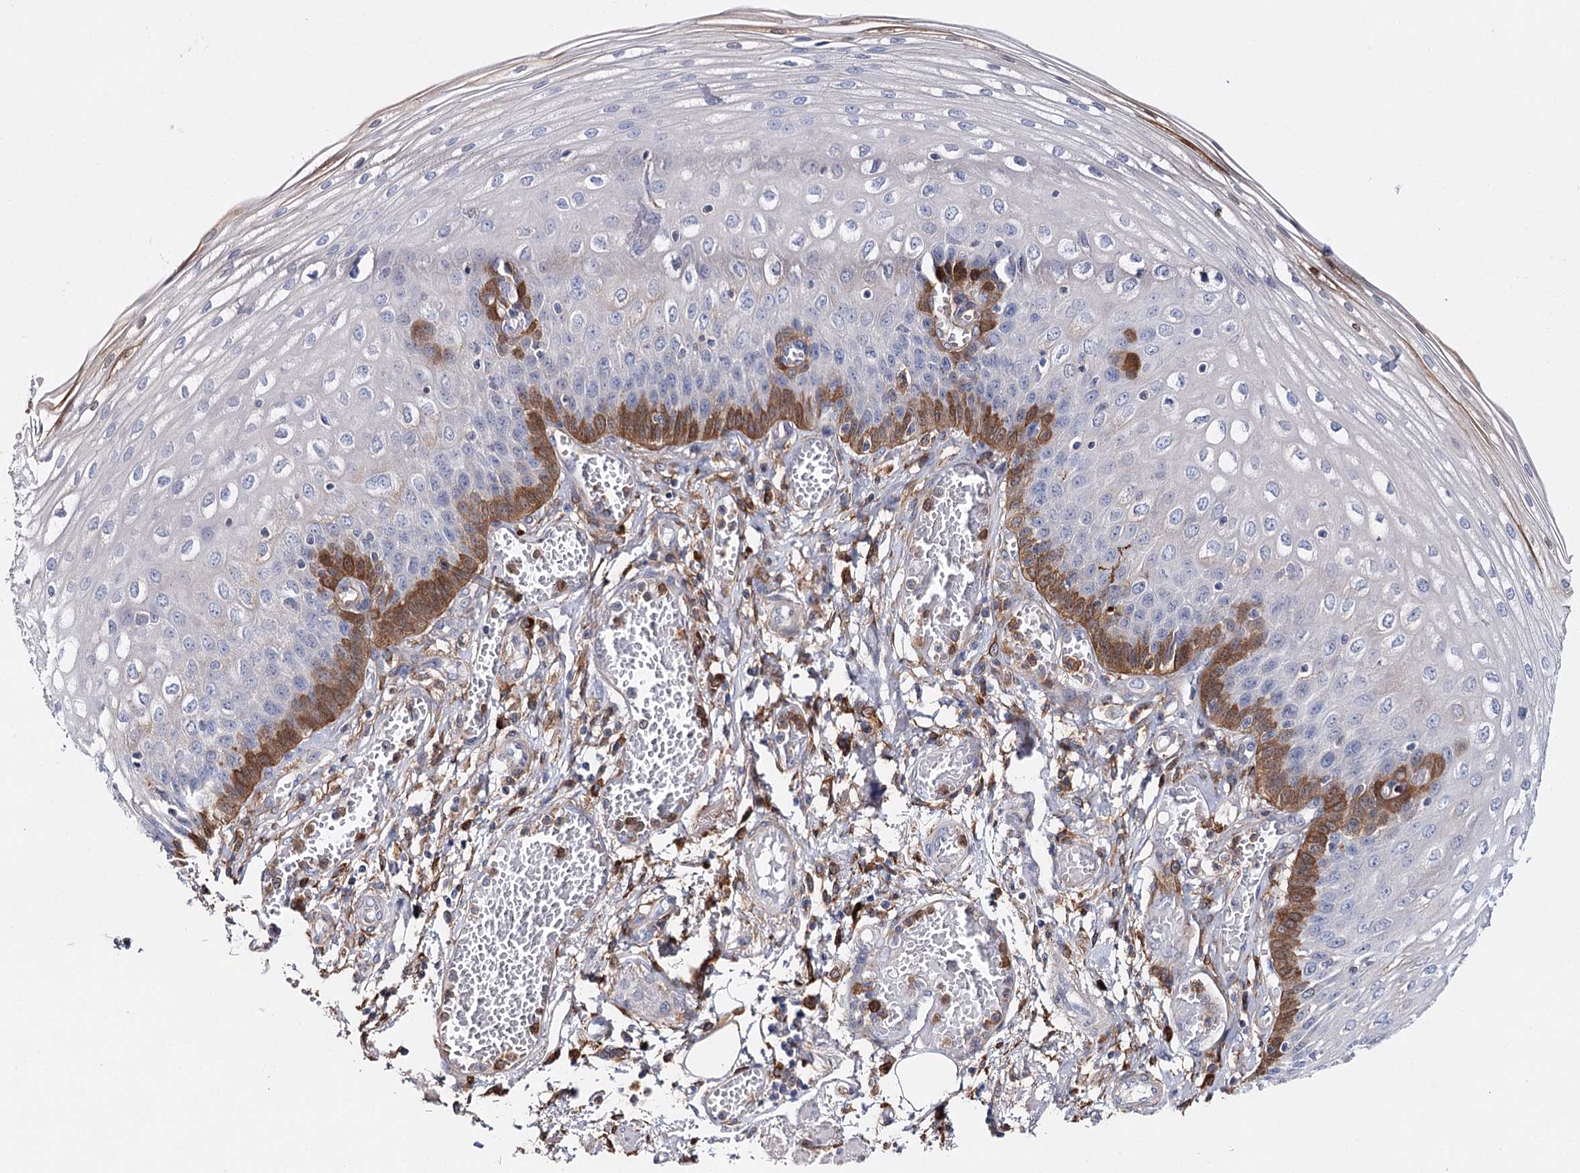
{"staining": {"intensity": "strong", "quantity": "<25%", "location": "cytoplasmic/membranous"}, "tissue": "esophagus", "cell_type": "Squamous epithelial cells", "image_type": "normal", "snomed": [{"axis": "morphology", "description": "Normal tissue, NOS"}, {"axis": "topography", "description": "Esophagus"}], "caption": "A histopathology image of human esophagus stained for a protein exhibits strong cytoplasmic/membranous brown staining in squamous epithelial cells. The protein of interest is stained brown, and the nuclei are stained in blue (DAB (3,3'-diaminobenzidine) IHC with brightfield microscopy, high magnification).", "gene": "CFAP46", "patient": {"sex": "male", "age": 81}}